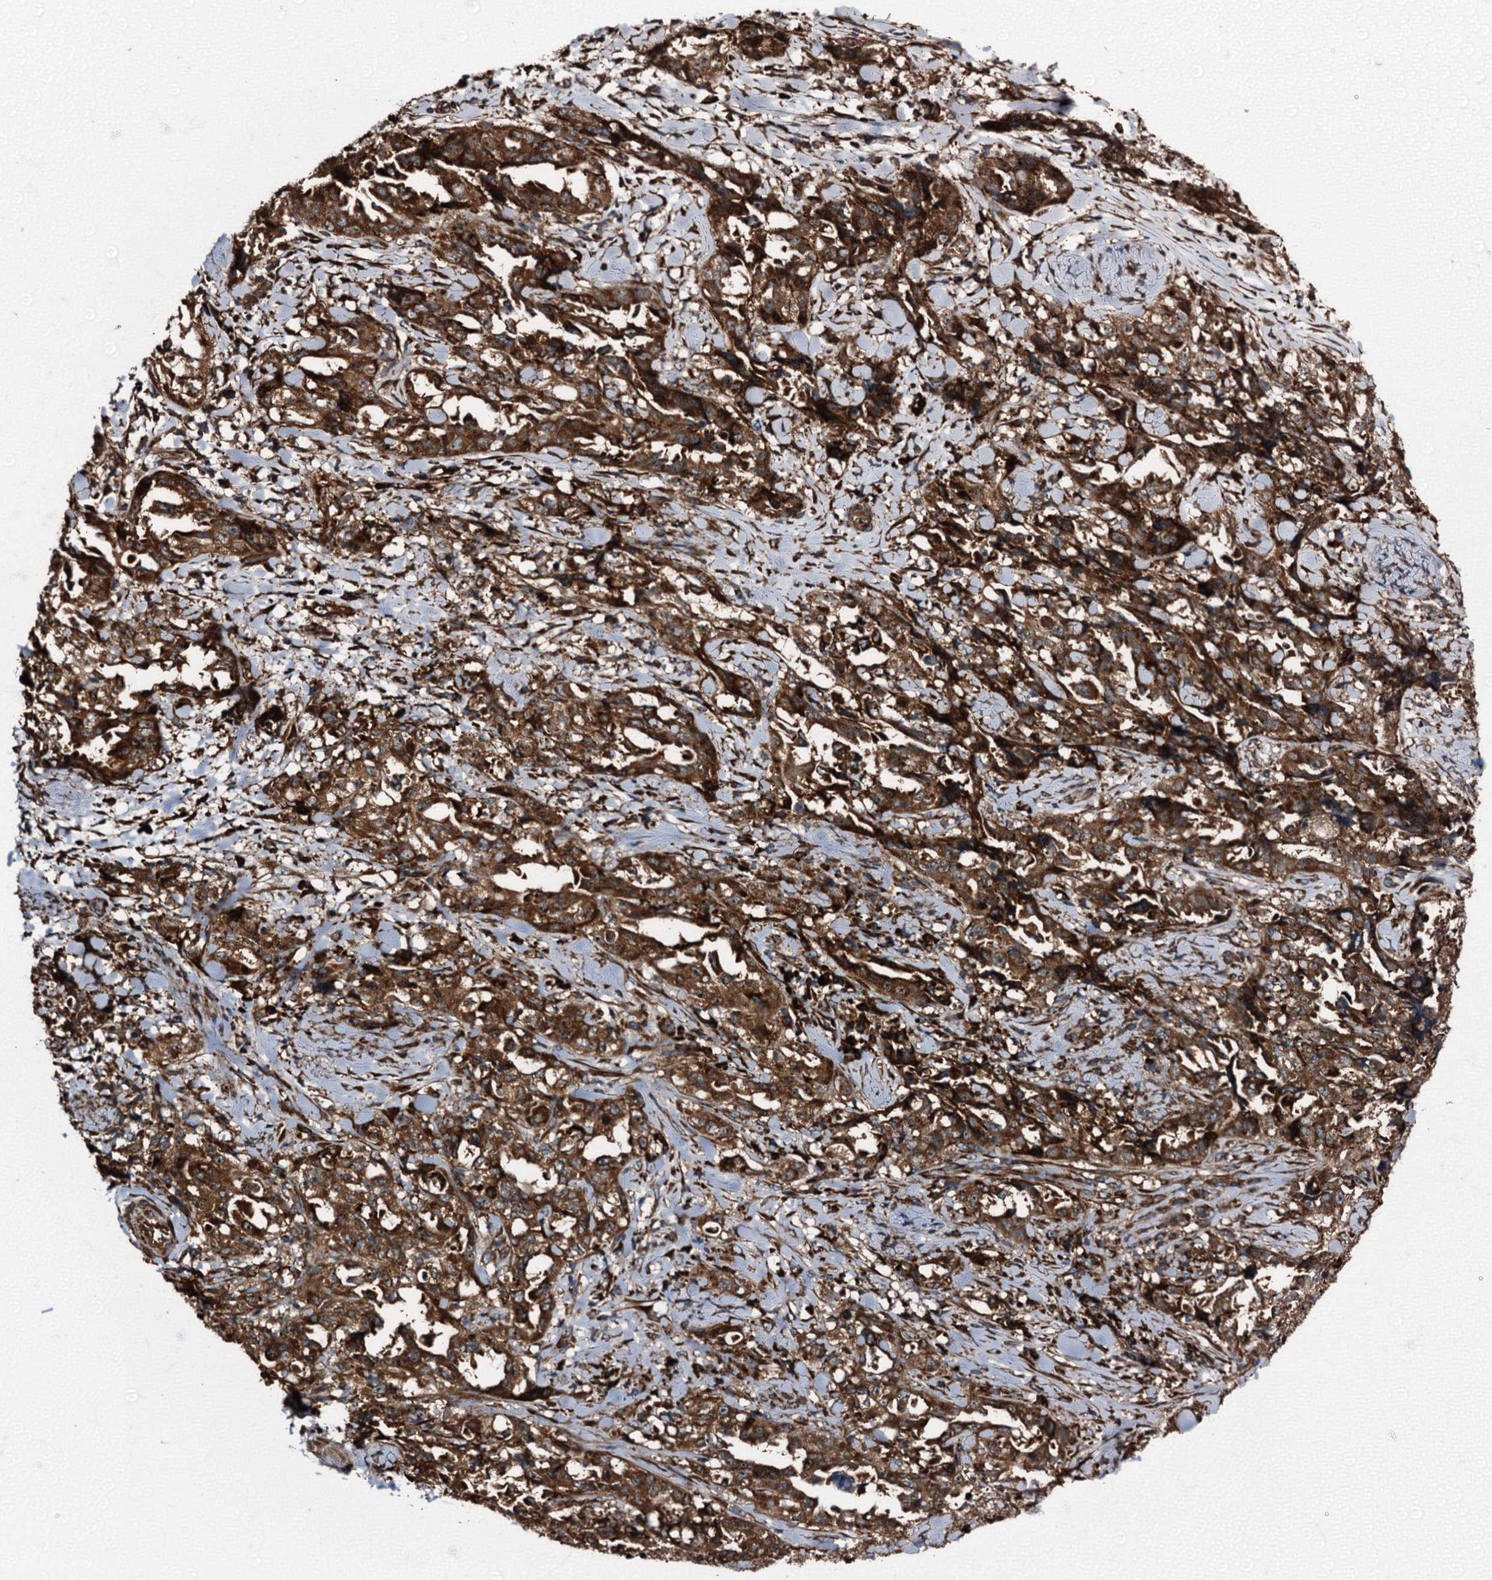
{"staining": {"intensity": "strong", "quantity": ">75%", "location": "cytoplasmic/membranous"}, "tissue": "endometrial cancer", "cell_type": "Tumor cells", "image_type": "cancer", "snomed": [{"axis": "morphology", "description": "Adenocarcinoma, NOS"}, {"axis": "topography", "description": "Endometrium"}], "caption": "The histopathology image displays immunohistochemical staining of endometrial cancer (adenocarcinoma). There is strong cytoplasmic/membranous positivity is identified in approximately >75% of tumor cells.", "gene": "ATP2C1", "patient": {"sex": "female", "age": 65}}